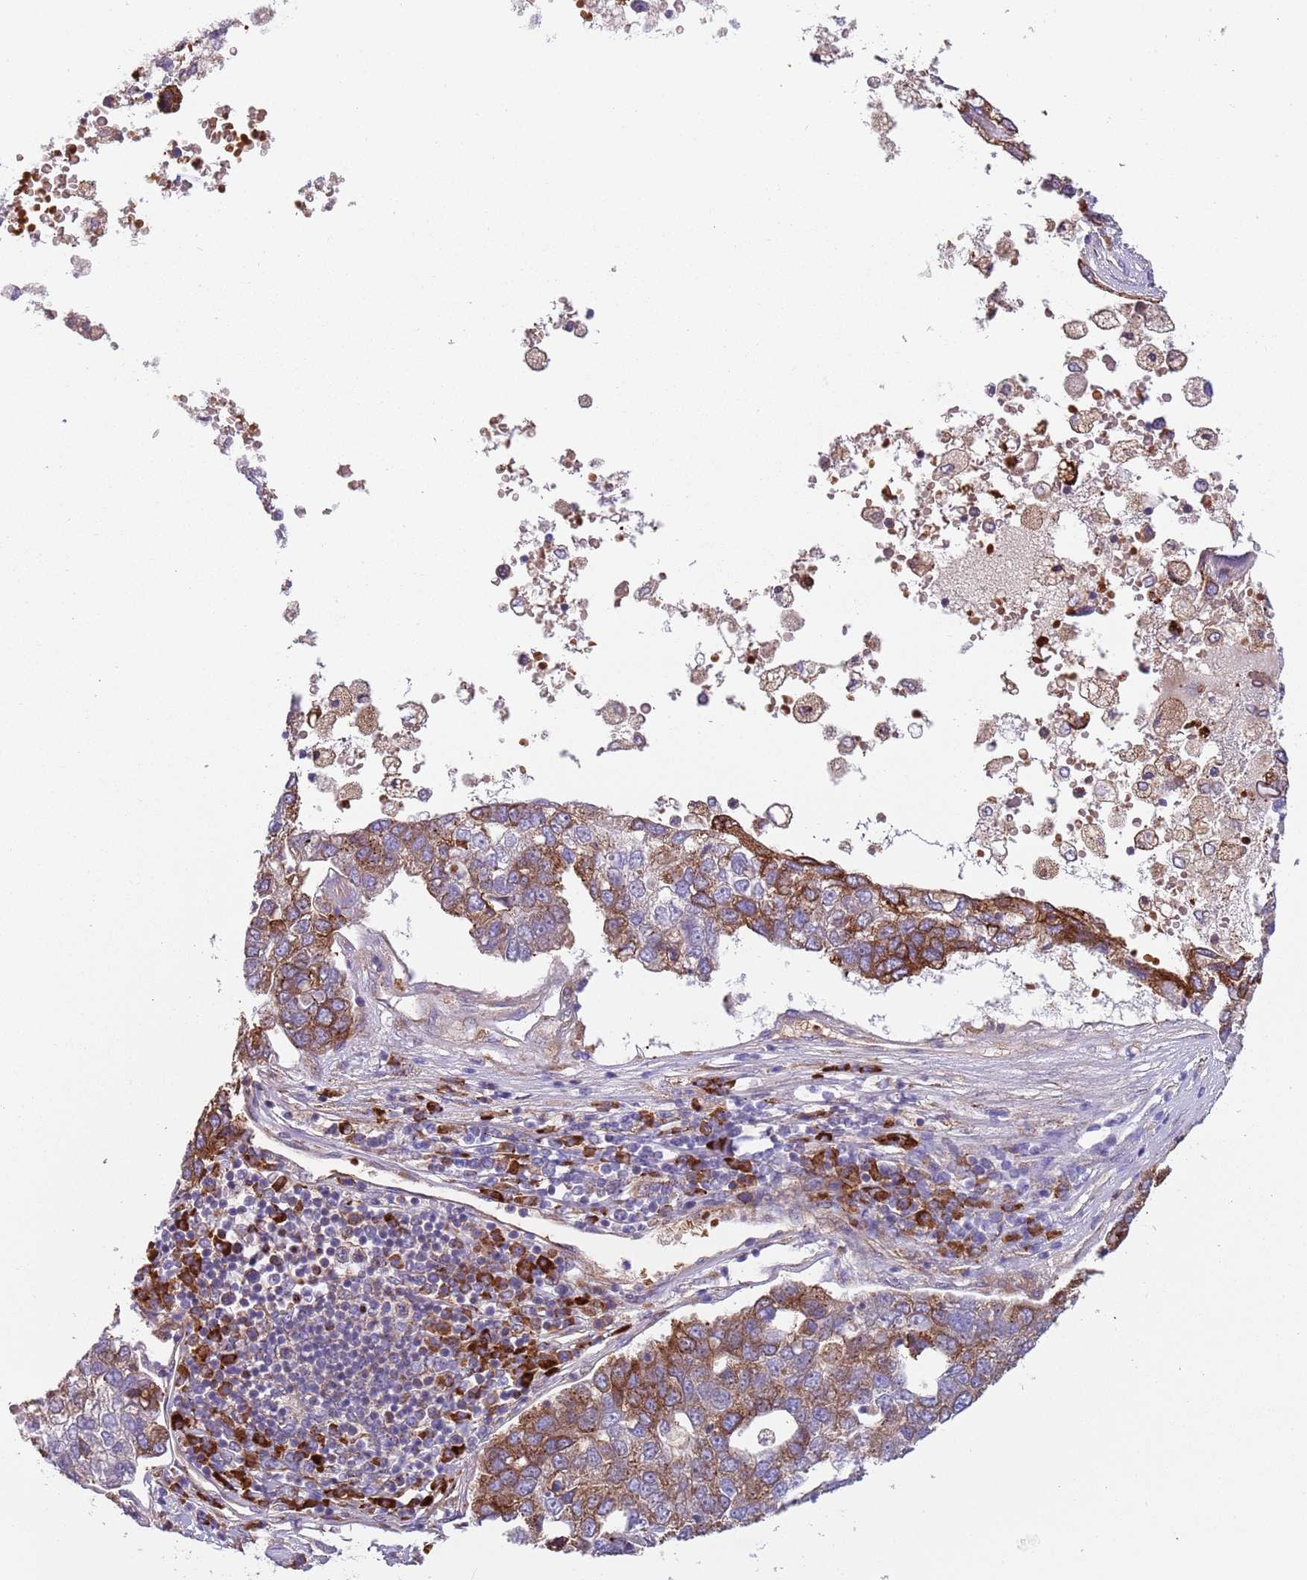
{"staining": {"intensity": "strong", "quantity": ">75%", "location": "cytoplasmic/membranous"}, "tissue": "pancreatic cancer", "cell_type": "Tumor cells", "image_type": "cancer", "snomed": [{"axis": "morphology", "description": "Adenocarcinoma, NOS"}, {"axis": "topography", "description": "Pancreas"}], "caption": "Immunohistochemical staining of pancreatic cancer (adenocarcinoma) demonstrates high levels of strong cytoplasmic/membranous expression in approximately >75% of tumor cells. (DAB (3,3'-diaminobenzidine) IHC, brown staining for protein, blue staining for nuclei).", "gene": "VWCE", "patient": {"sex": "female", "age": 61}}